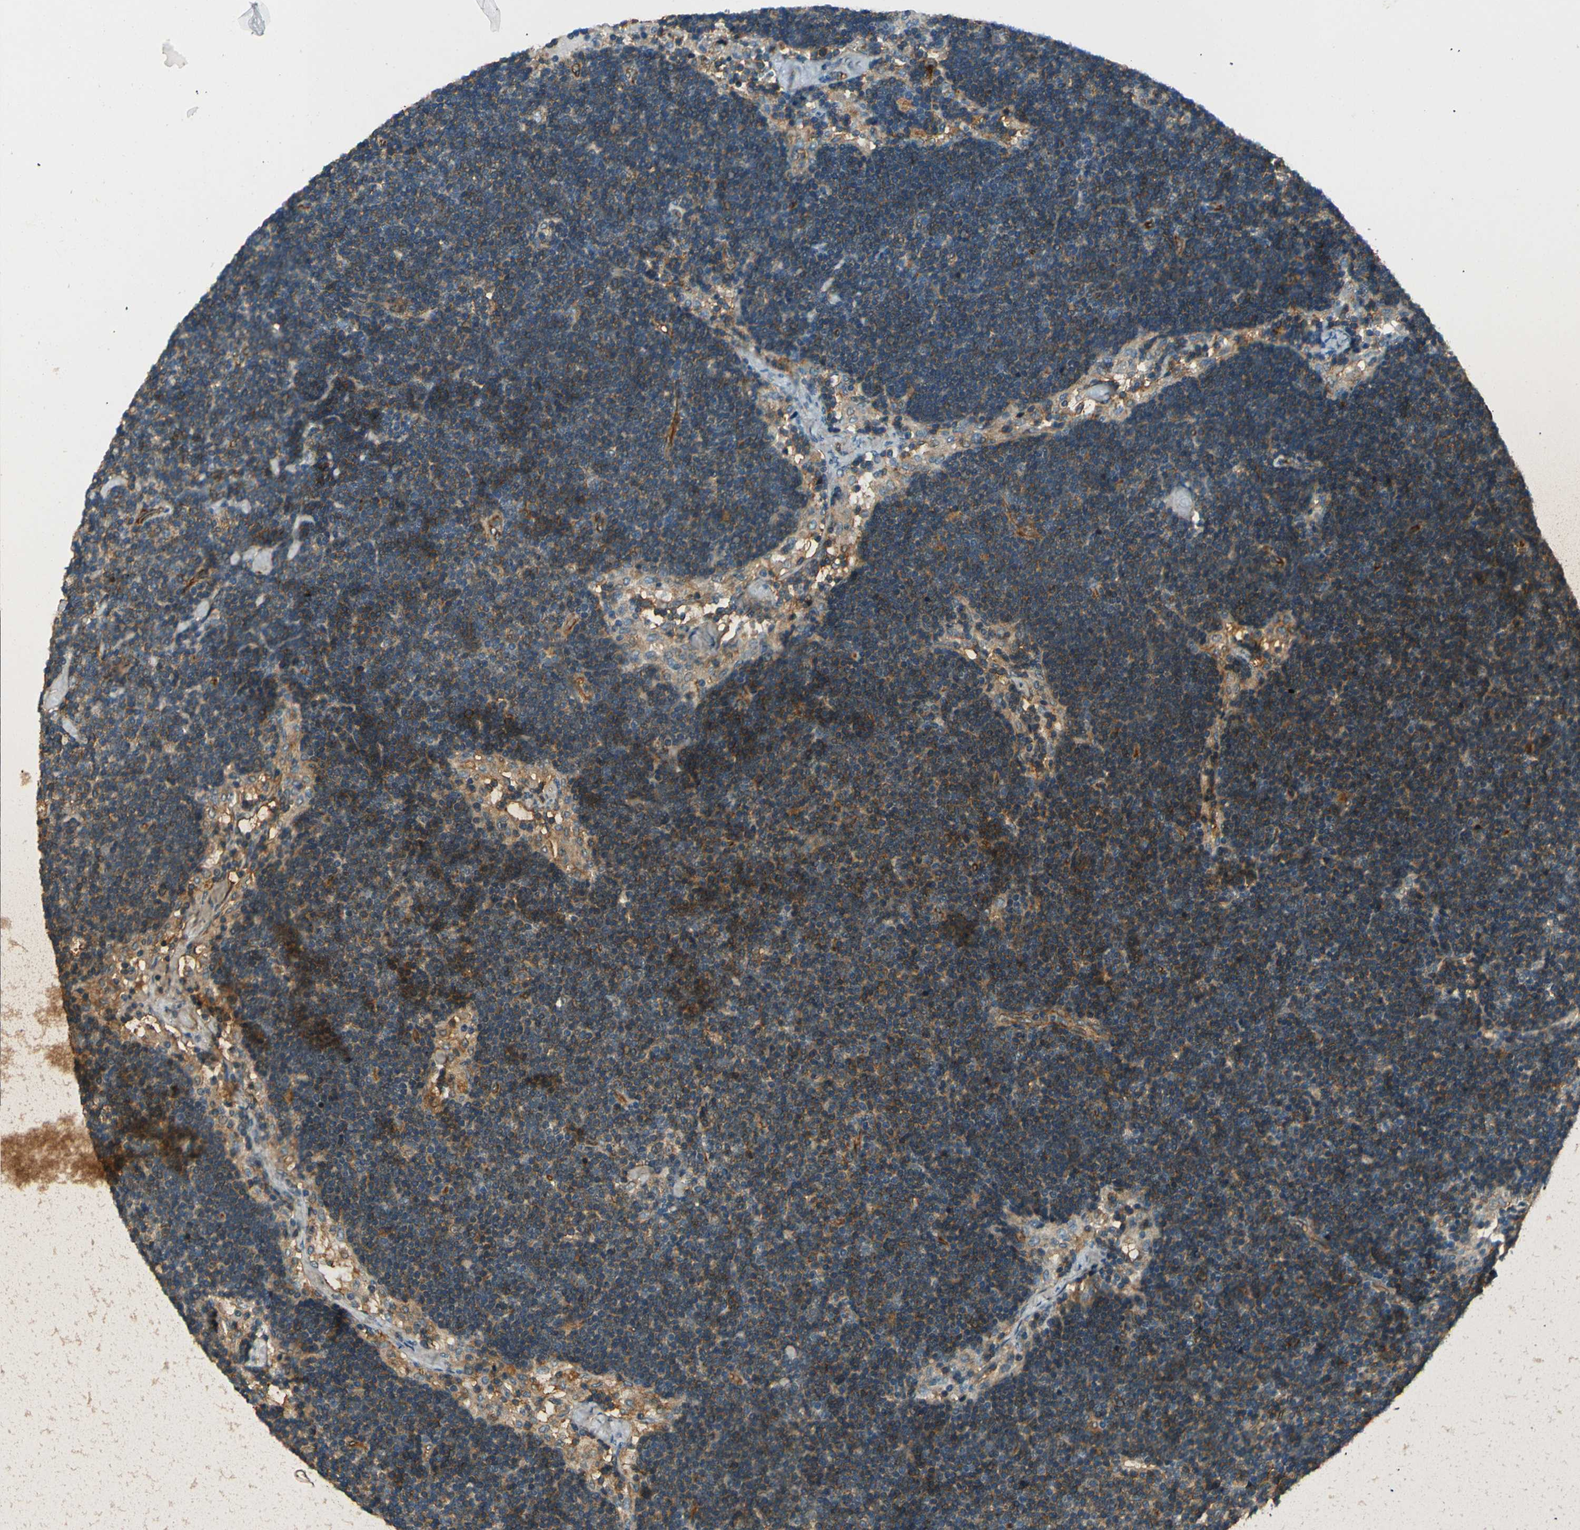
{"staining": {"intensity": "moderate", "quantity": "25%-75%", "location": "cytoplasmic/membranous"}, "tissue": "lymph node", "cell_type": "Germinal center cells", "image_type": "normal", "snomed": [{"axis": "morphology", "description": "Normal tissue, NOS"}, {"axis": "topography", "description": "Lymph node"}], "caption": "Lymph node stained with DAB (3,3'-diaminobenzidine) immunohistochemistry shows medium levels of moderate cytoplasmic/membranous positivity in approximately 25%-75% of germinal center cells. The staining was performed using DAB to visualize the protein expression in brown, while the nuclei were stained in blue with hematoxylin (Magnification: 20x).", "gene": "ENTPD1", "patient": {"sex": "male", "age": 63}}